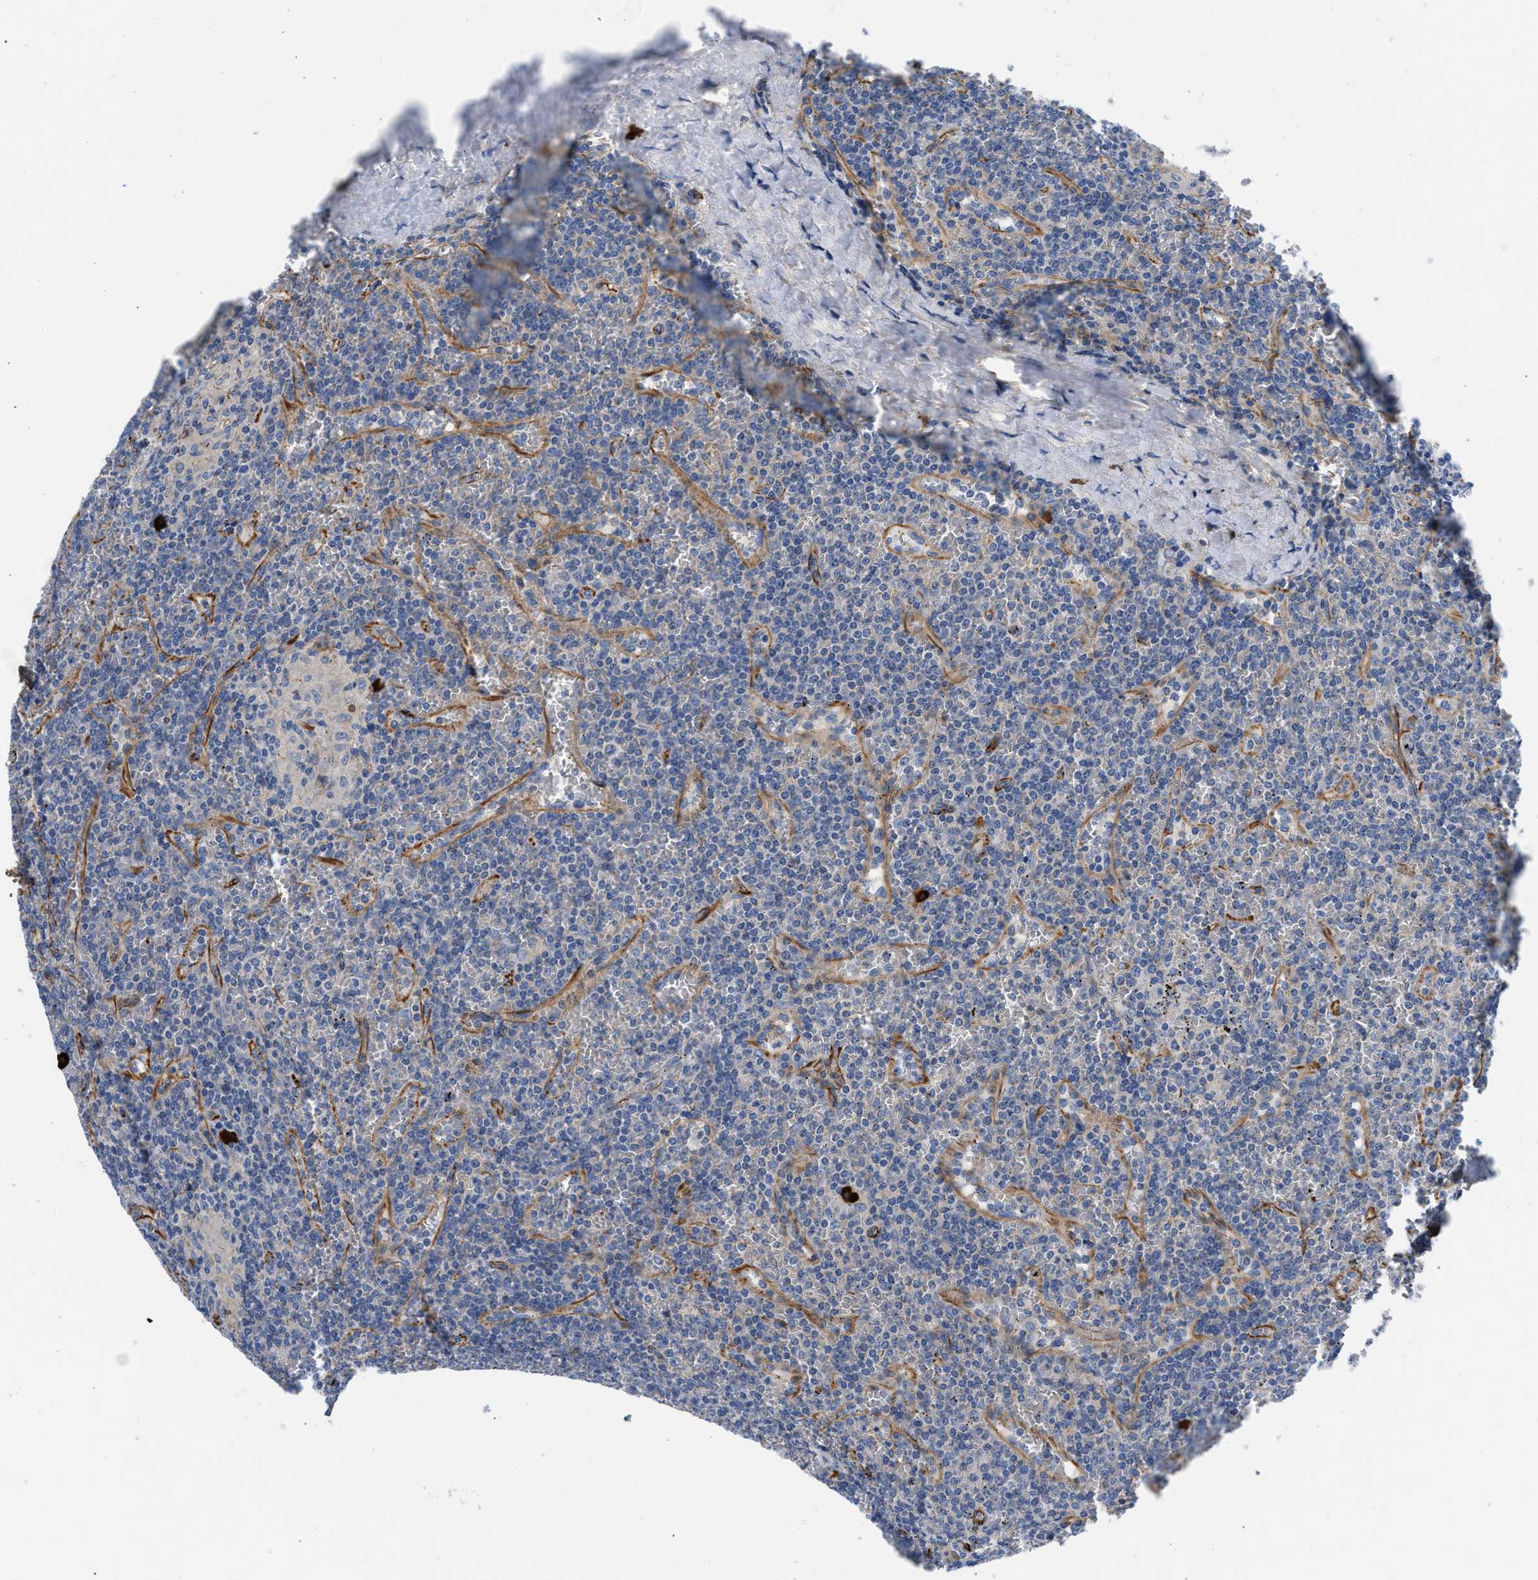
{"staining": {"intensity": "negative", "quantity": "none", "location": "none"}, "tissue": "lymphoma", "cell_type": "Tumor cells", "image_type": "cancer", "snomed": [{"axis": "morphology", "description": "Malignant lymphoma, non-Hodgkin's type, Low grade"}, {"axis": "topography", "description": "Spleen"}], "caption": "Photomicrograph shows no protein positivity in tumor cells of lymphoma tissue.", "gene": "HSPG2", "patient": {"sex": "female", "age": 19}}